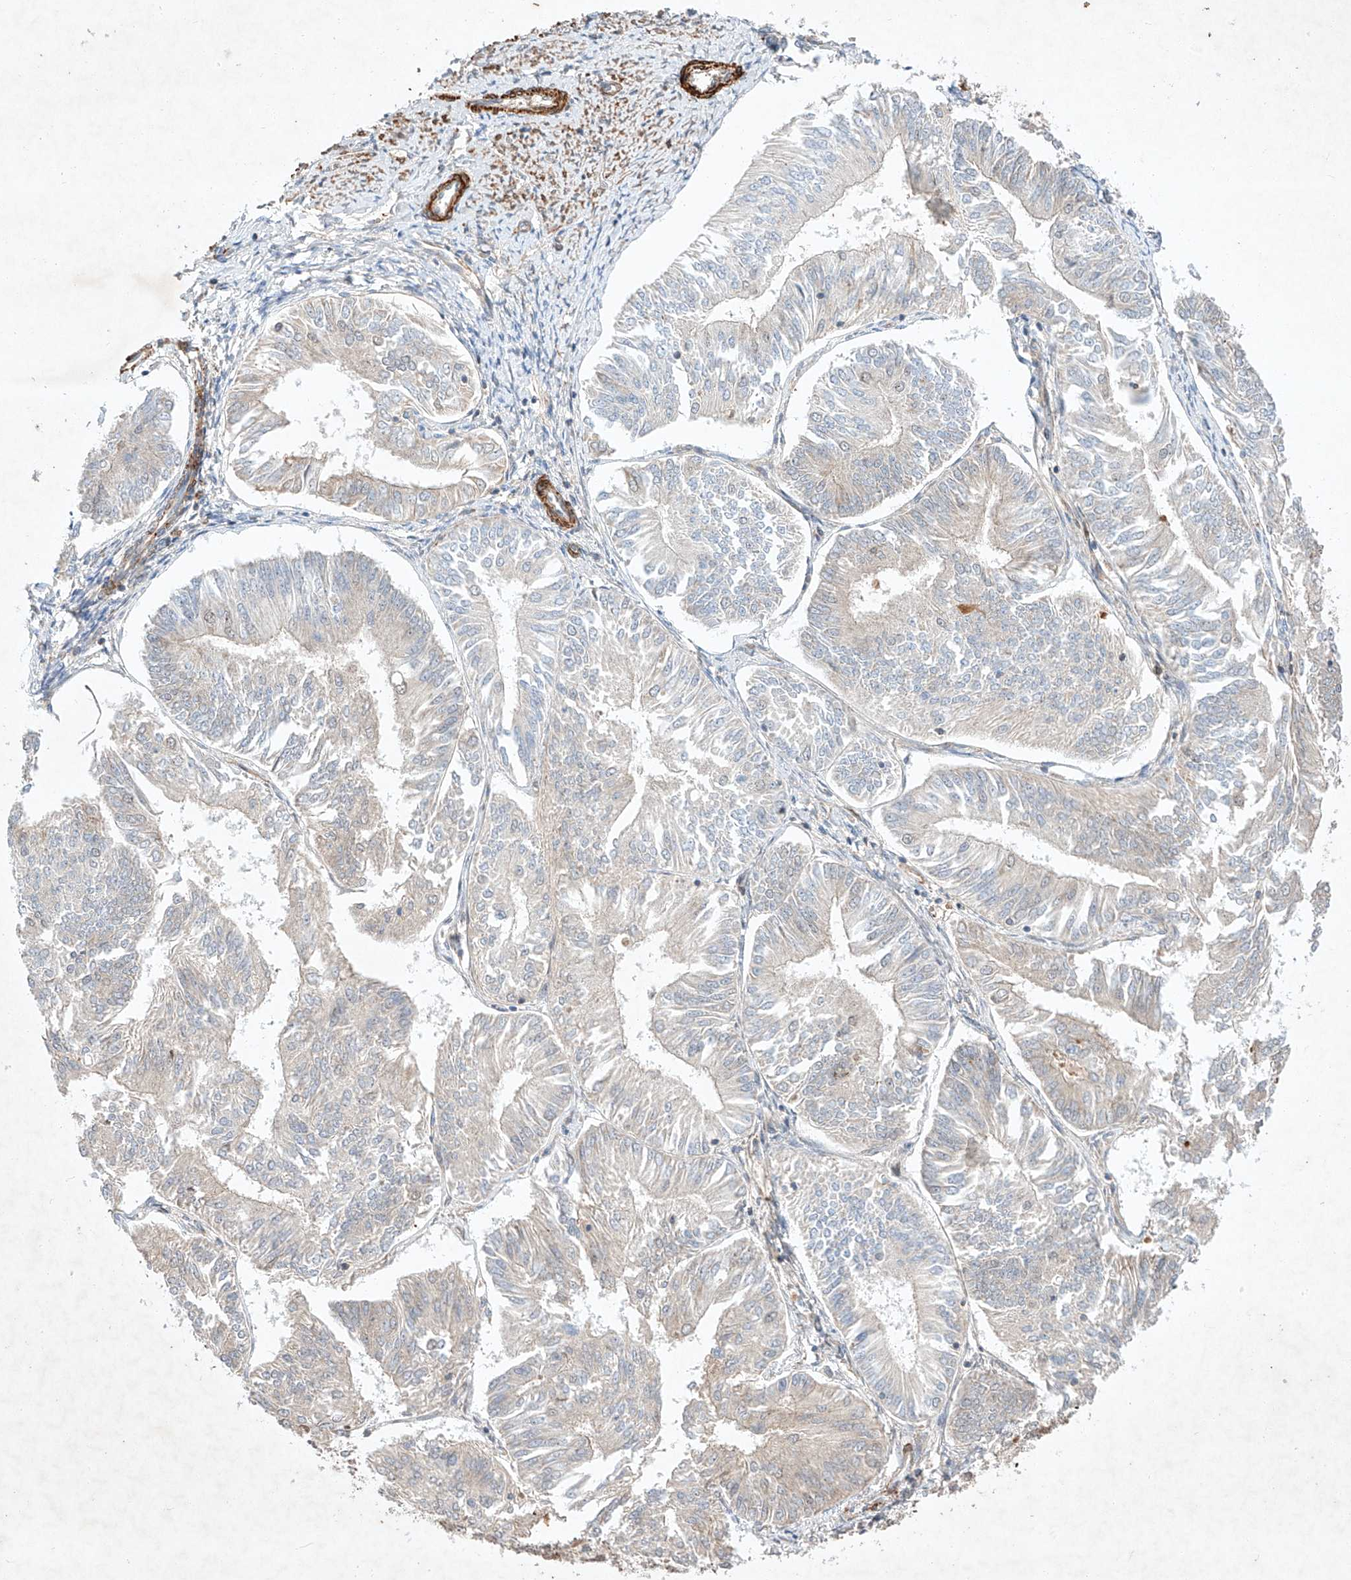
{"staining": {"intensity": "weak", "quantity": "<25%", "location": "cytoplasmic/membranous"}, "tissue": "endometrial cancer", "cell_type": "Tumor cells", "image_type": "cancer", "snomed": [{"axis": "morphology", "description": "Adenocarcinoma, NOS"}, {"axis": "topography", "description": "Endometrium"}], "caption": "The image exhibits no significant positivity in tumor cells of endometrial adenocarcinoma.", "gene": "ARHGAP33", "patient": {"sex": "female", "age": 58}}